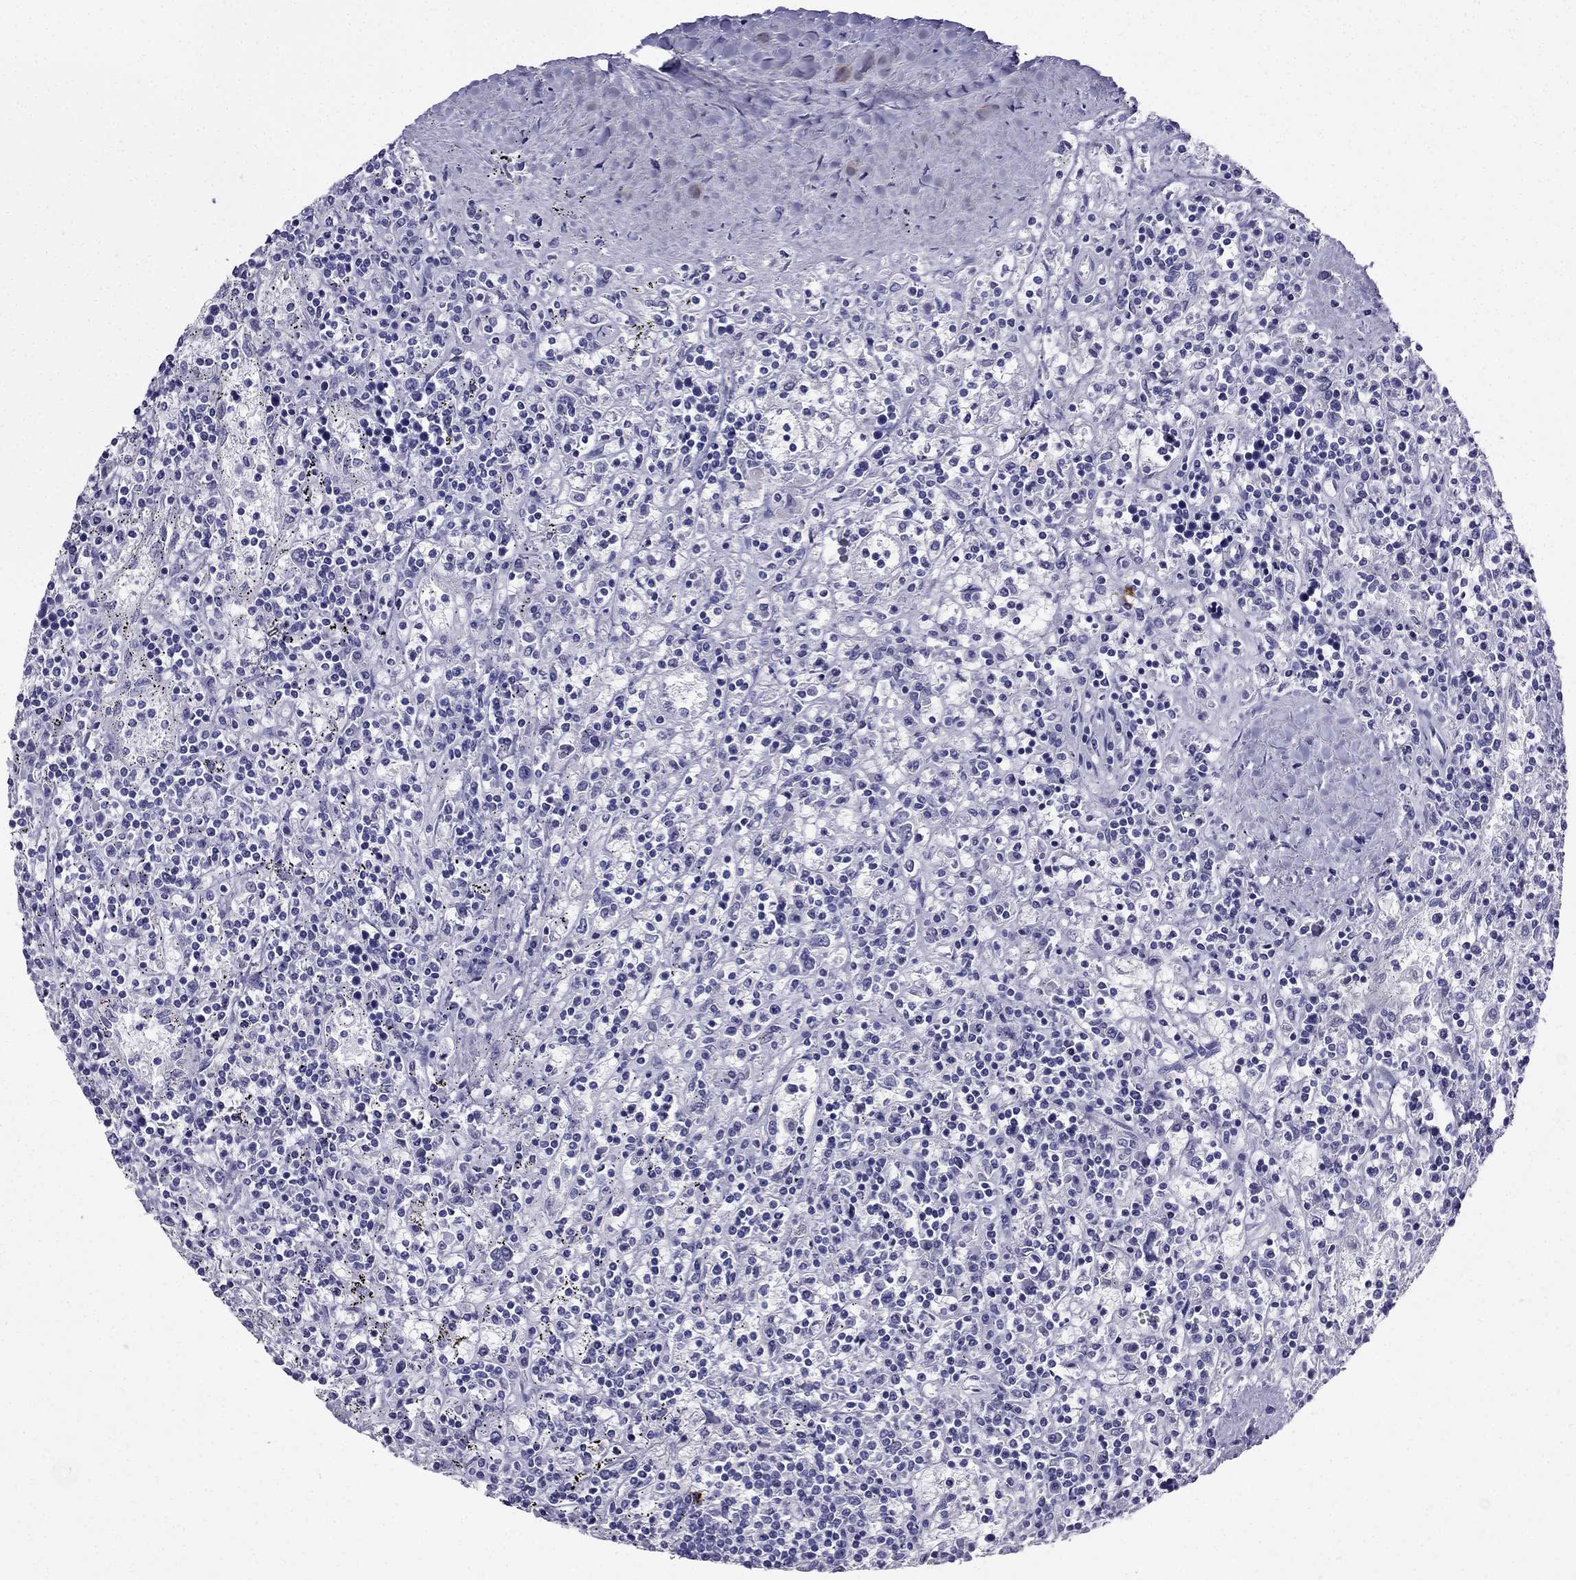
{"staining": {"intensity": "negative", "quantity": "none", "location": "none"}, "tissue": "lymphoma", "cell_type": "Tumor cells", "image_type": "cancer", "snomed": [{"axis": "morphology", "description": "Malignant lymphoma, non-Hodgkin's type, Low grade"}, {"axis": "topography", "description": "Spleen"}], "caption": "Malignant lymphoma, non-Hodgkin's type (low-grade) was stained to show a protein in brown. There is no significant positivity in tumor cells.", "gene": "PTH", "patient": {"sex": "male", "age": 62}}